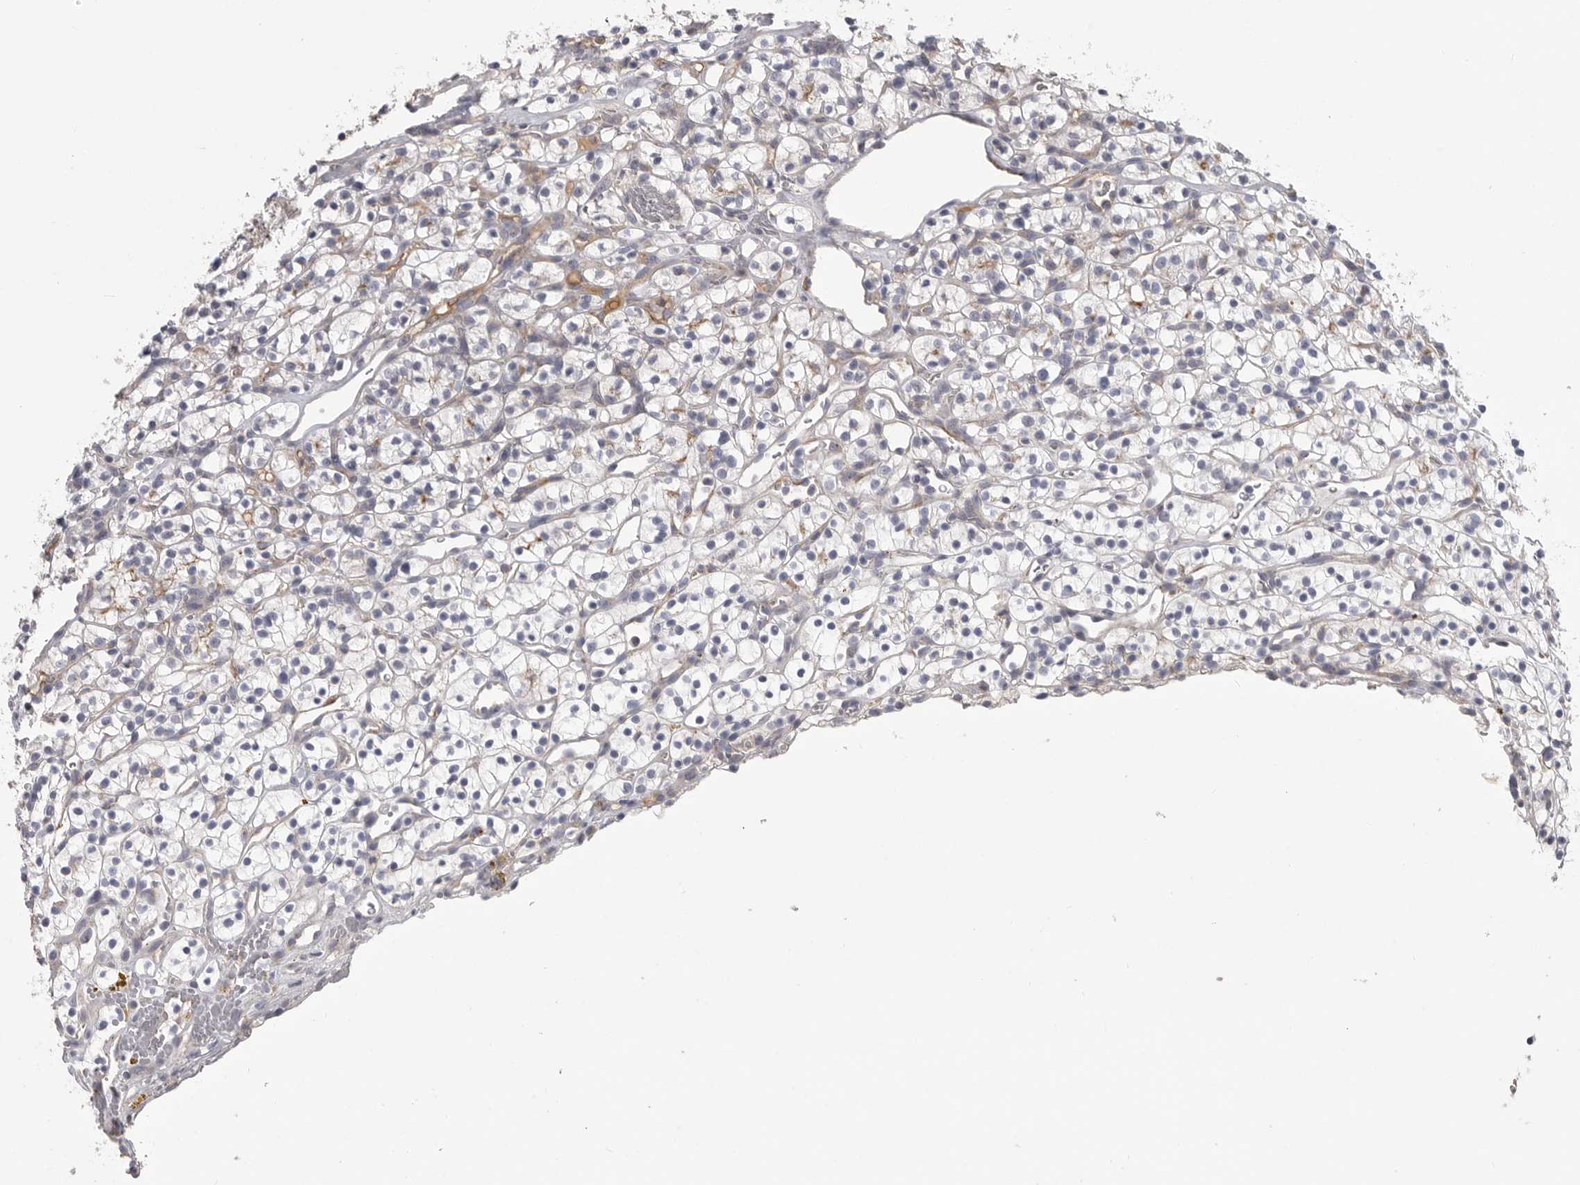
{"staining": {"intensity": "negative", "quantity": "none", "location": "none"}, "tissue": "renal cancer", "cell_type": "Tumor cells", "image_type": "cancer", "snomed": [{"axis": "morphology", "description": "Adenocarcinoma, NOS"}, {"axis": "topography", "description": "Kidney"}], "caption": "This is a micrograph of immunohistochemistry staining of renal cancer (adenocarcinoma), which shows no expression in tumor cells. (Brightfield microscopy of DAB immunohistochemistry at high magnification).", "gene": "SDC3", "patient": {"sex": "female", "age": 57}}